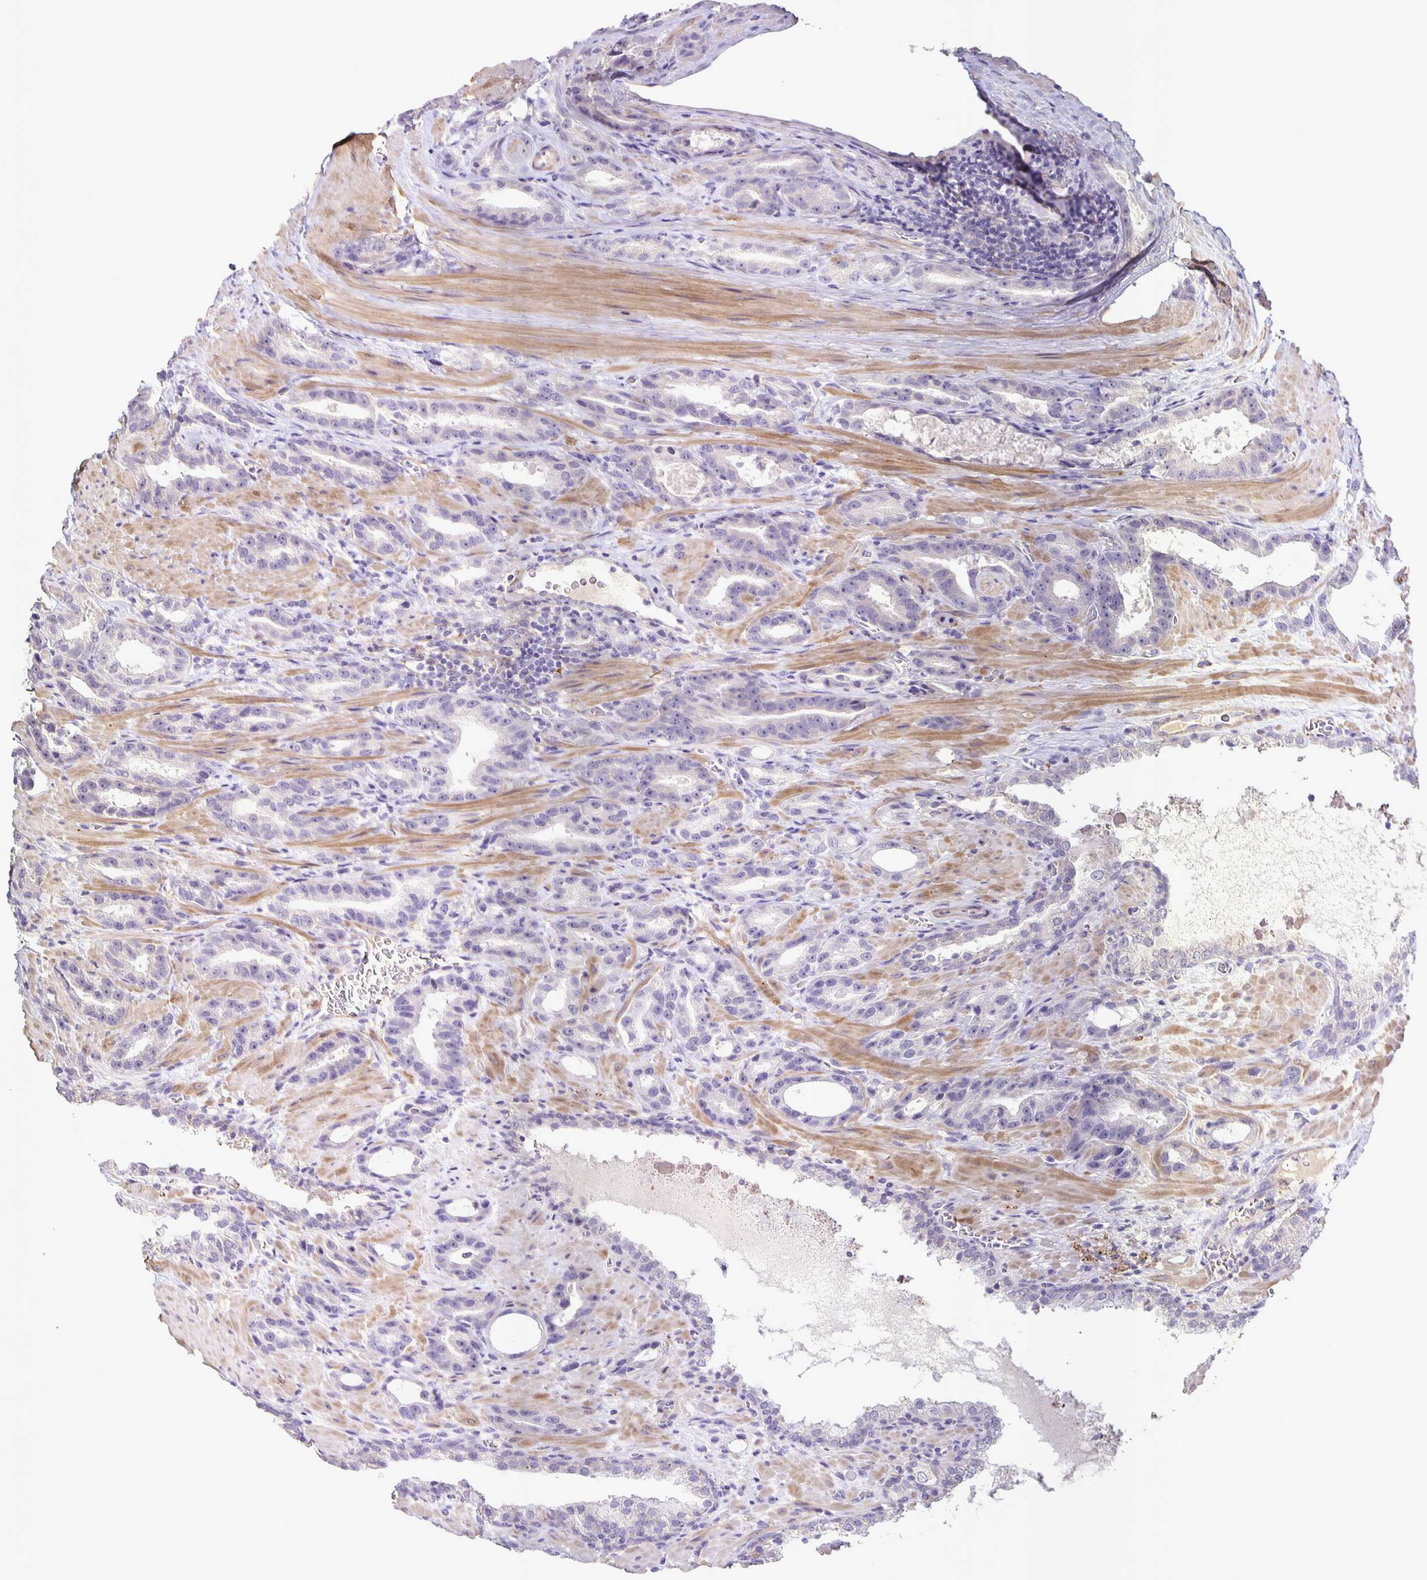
{"staining": {"intensity": "negative", "quantity": "none", "location": "none"}, "tissue": "prostate cancer", "cell_type": "Tumor cells", "image_type": "cancer", "snomed": [{"axis": "morphology", "description": "Adenocarcinoma, High grade"}, {"axis": "topography", "description": "Prostate"}], "caption": "Prostate cancer was stained to show a protein in brown. There is no significant positivity in tumor cells.", "gene": "SRCIN1", "patient": {"sex": "male", "age": 65}}